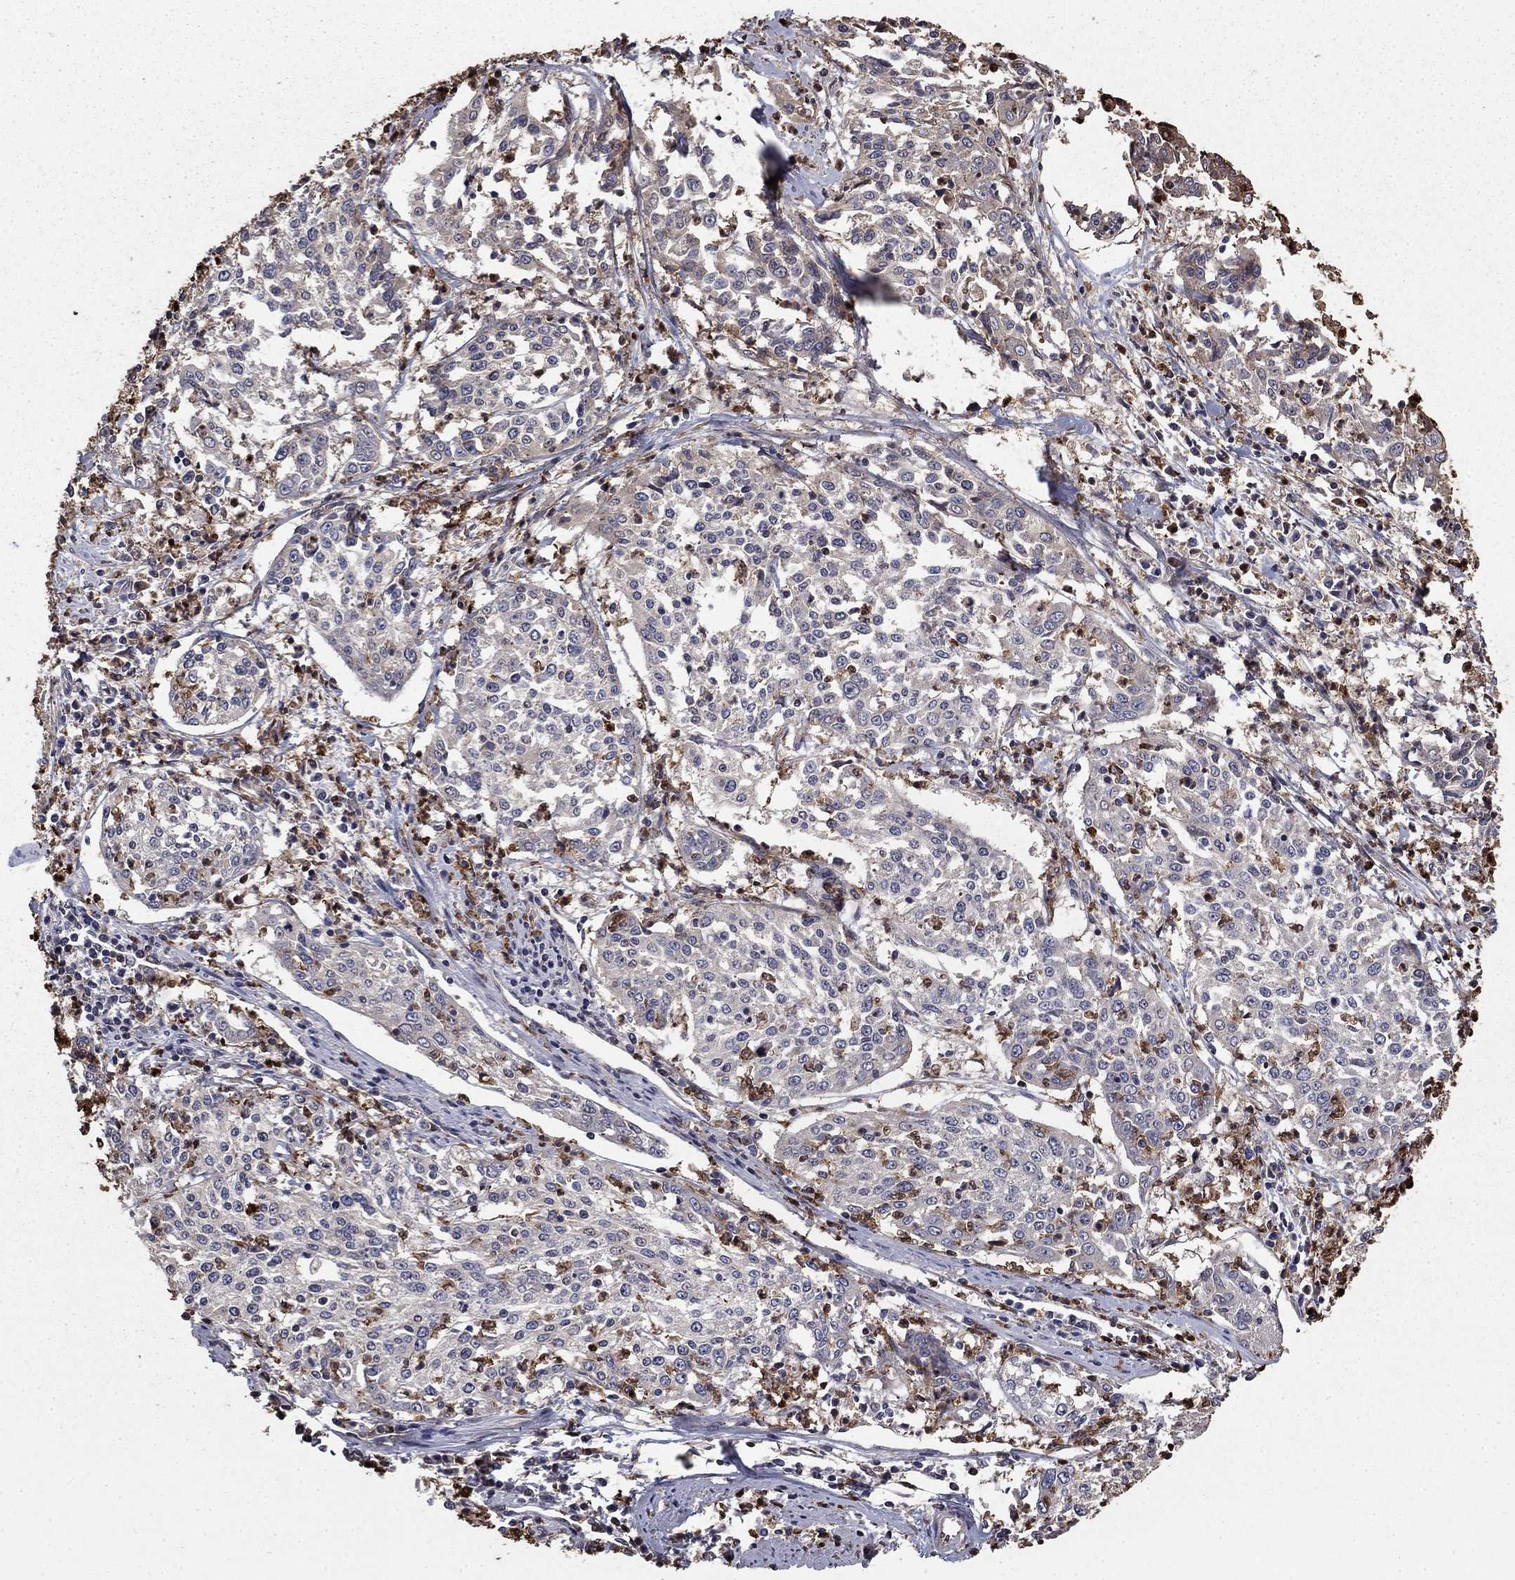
{"staining": {"intensity": "negative", "quantity": "none", "location": "none"}, "tissue": "cervical cancer", "cell_type": "Tumor cells", "image_type": "cancer", "snomed": [{"axis": "morphology", "description": "Squamous cell carcinoma, NOS"}, {"axis": "topography", "description": "Cervix"}], "caption": "IHC histopathology image of squamous cell carcinoma (cervical) stained for a protein (brown), which shows no positivity in tumor cells.", "gene": "GYG1", "patient": {"sex": "female", "age": 41}}